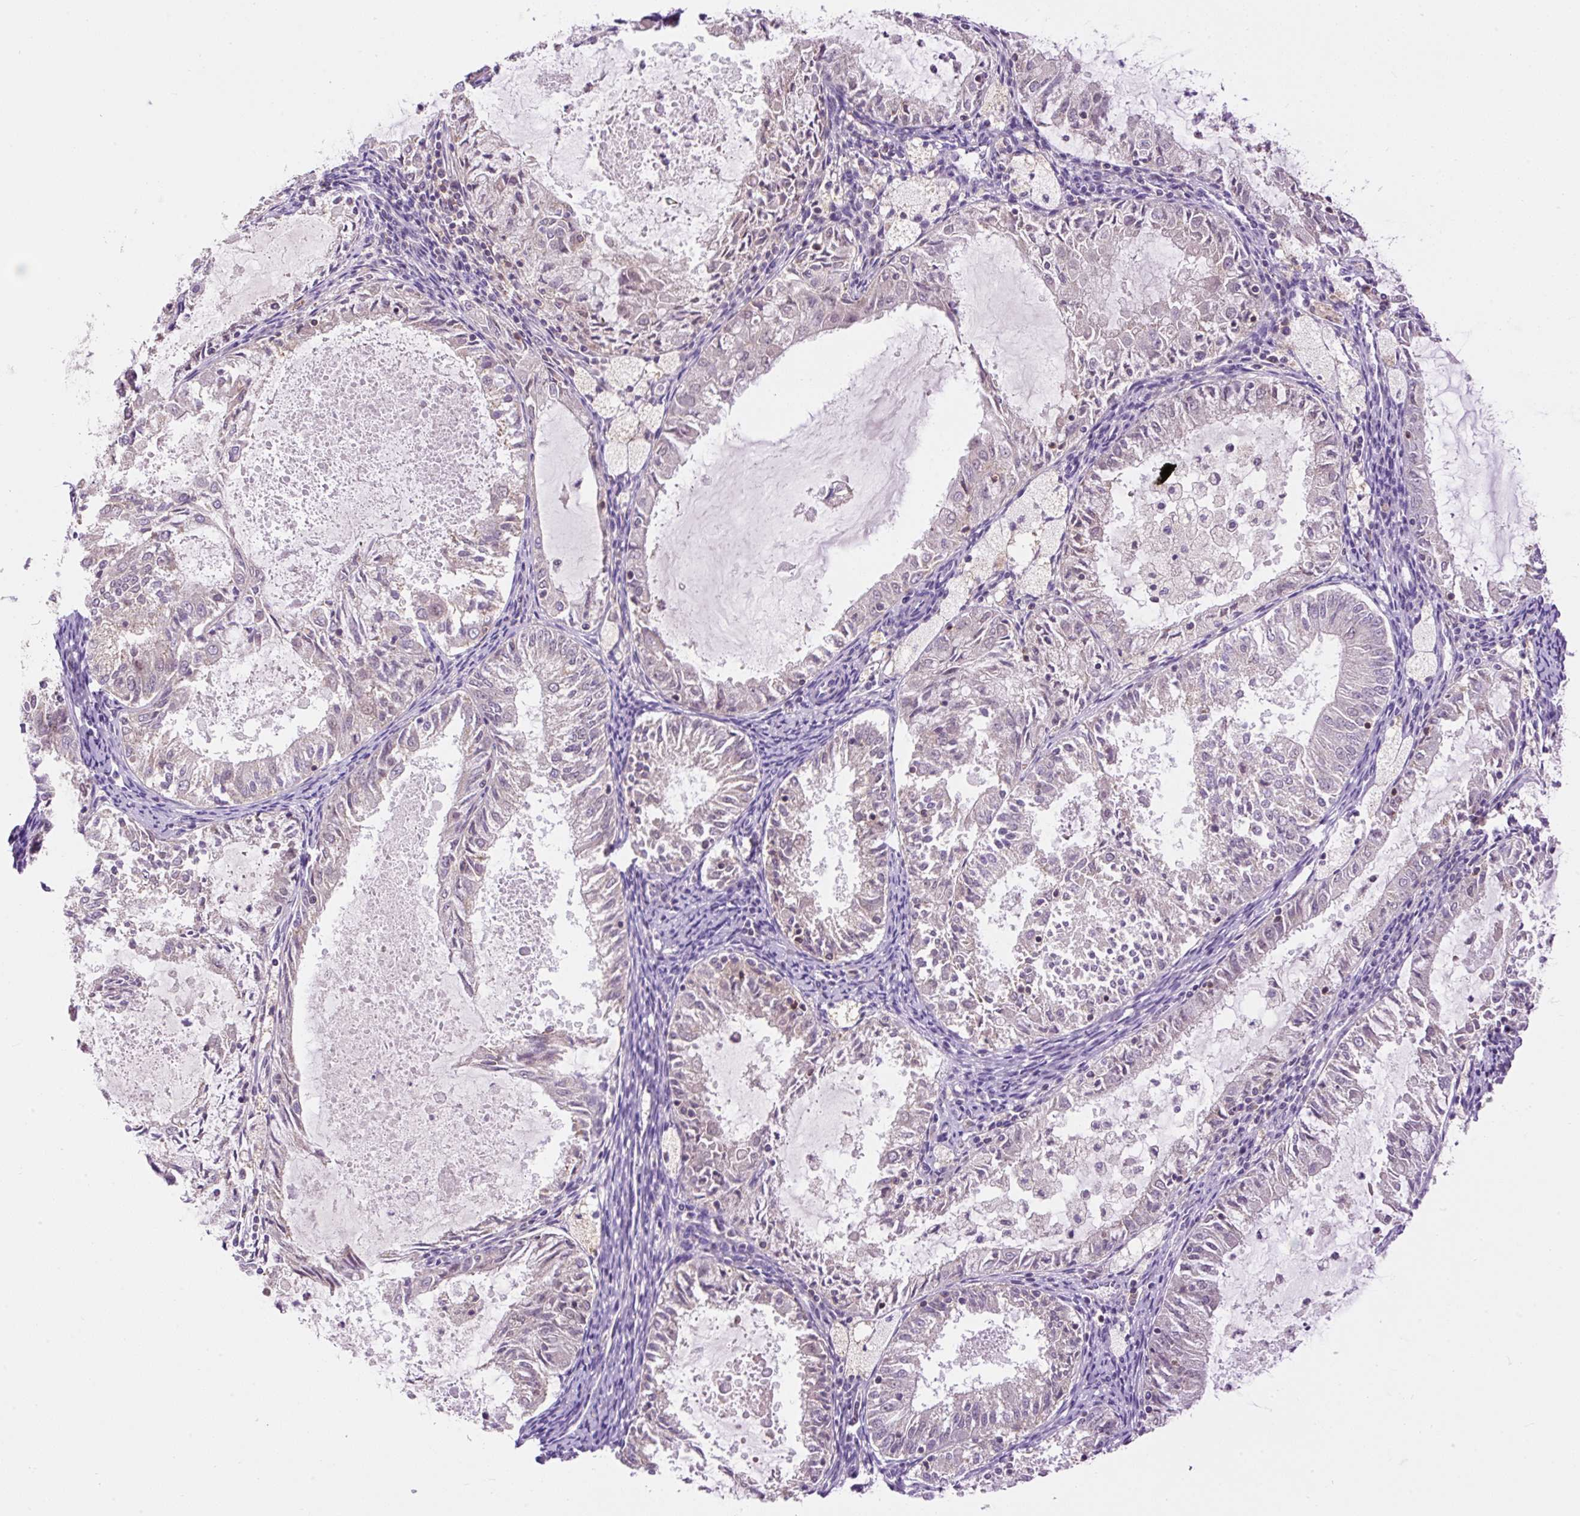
{"staining": {"intensity": "negative", "quantity": "none", "location": "none"}, "tissue": "endometrial cancer", "cell_type": "Tumor cells", "image_type": "cancer", "snomed": [{"axis": "morphology", "description": "Adenocarcinoma, NOS"}, {"axis": "topography", "description": "Endometrium"}], "caption": "The immunohistochemistry micrograph has no significant staining in tumor cells of endometrial cancer tissue.", "gene": "CARD11", "patient": {"sex": "female", "age": 57}}